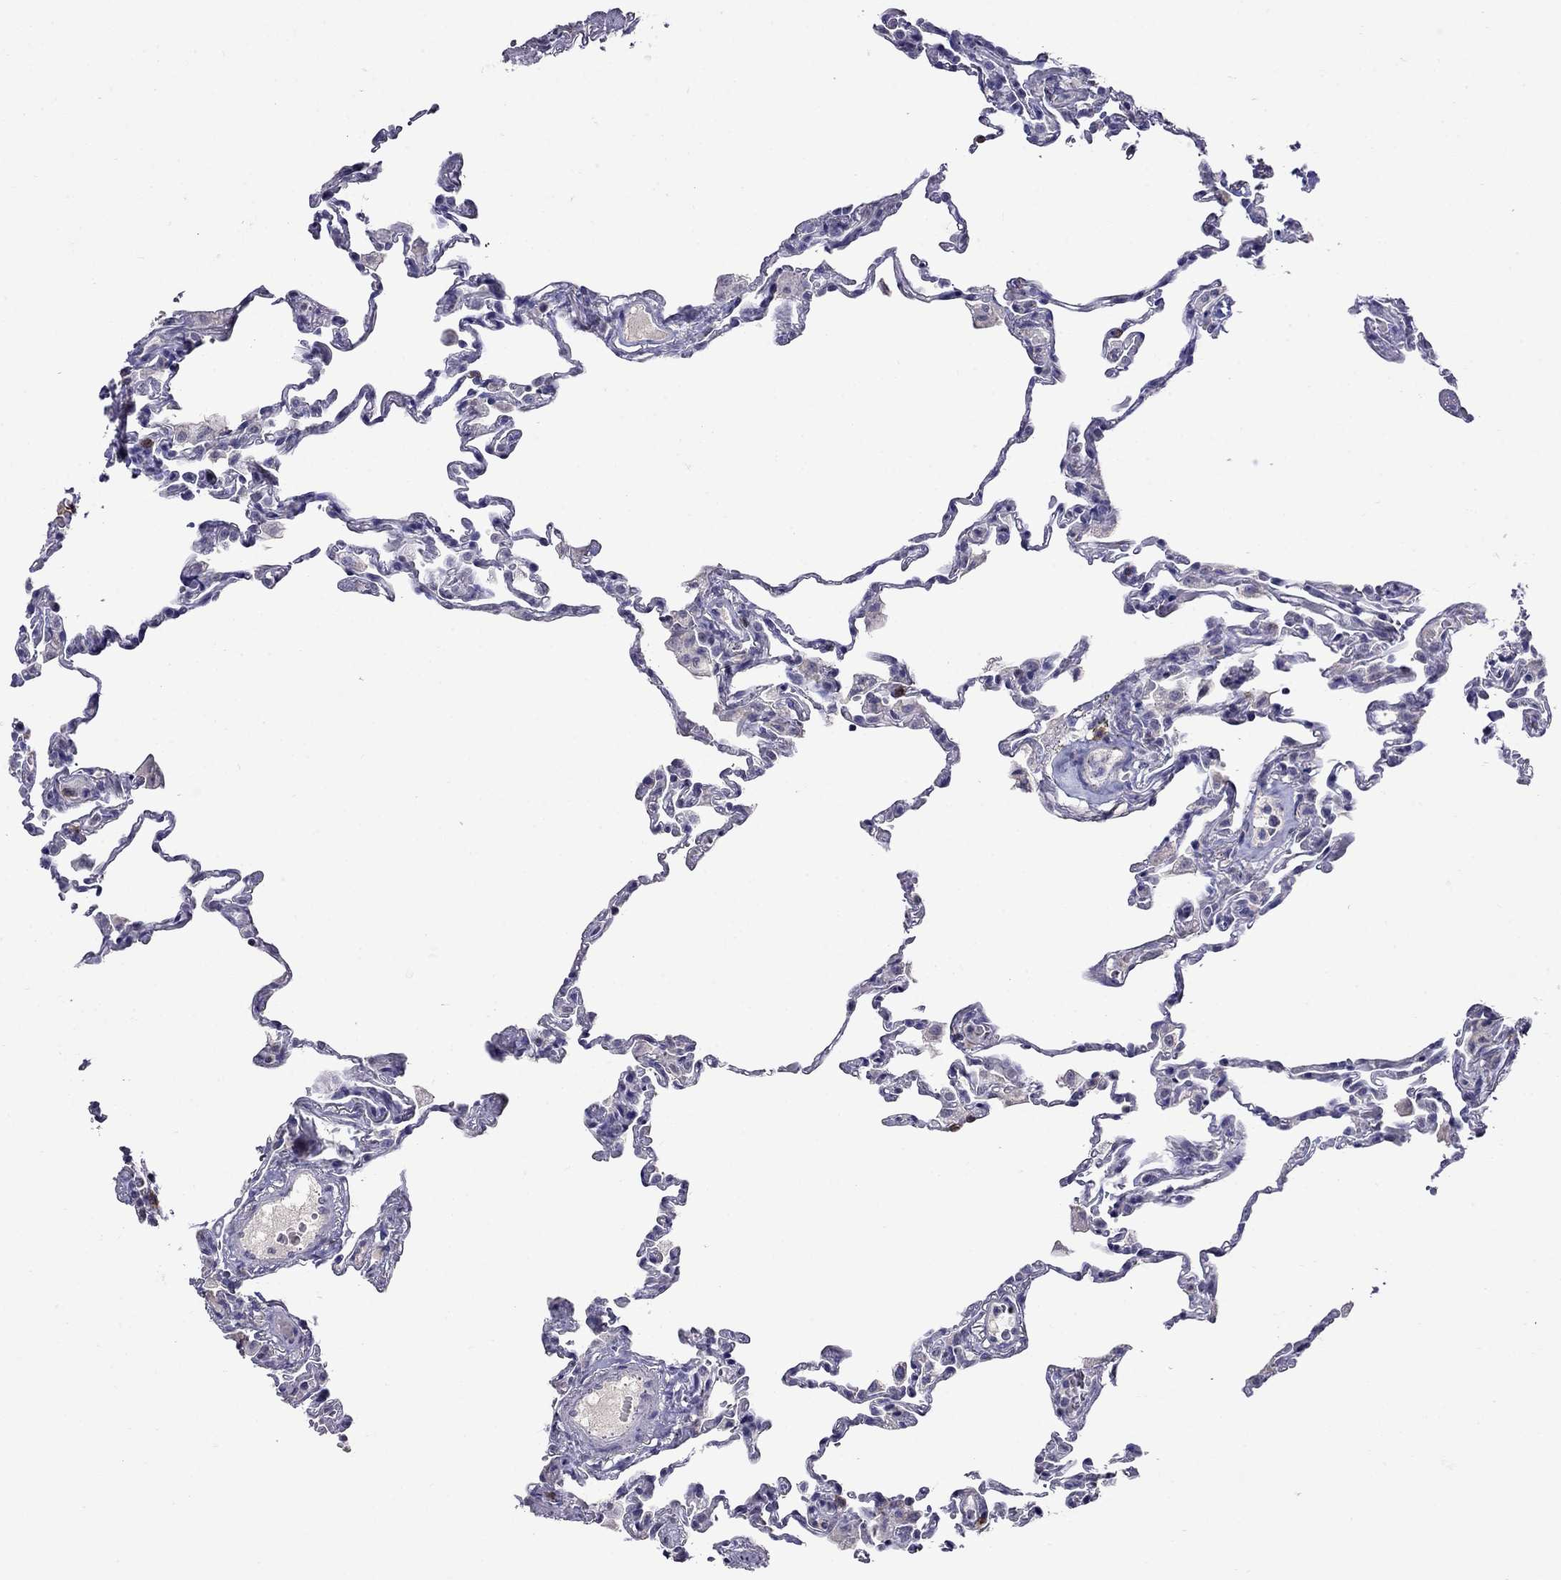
{"staining": {"intensity": "negative", "quantity": "none", "location": "none"}, "tissue": "lung", "cell_type": "Alveolar cells", "image_type": "normal", "snomed": [{"axis": "morphology", "description": "Normal tissue, NOS"}, {"axis": "topography", "description": "Lung"}], "caption": "Immunohistochemistry of benign lung shows no positivity in alveolar cells.", "gene": "CD8B", "patient": {"sex": "female", "age": 57}}